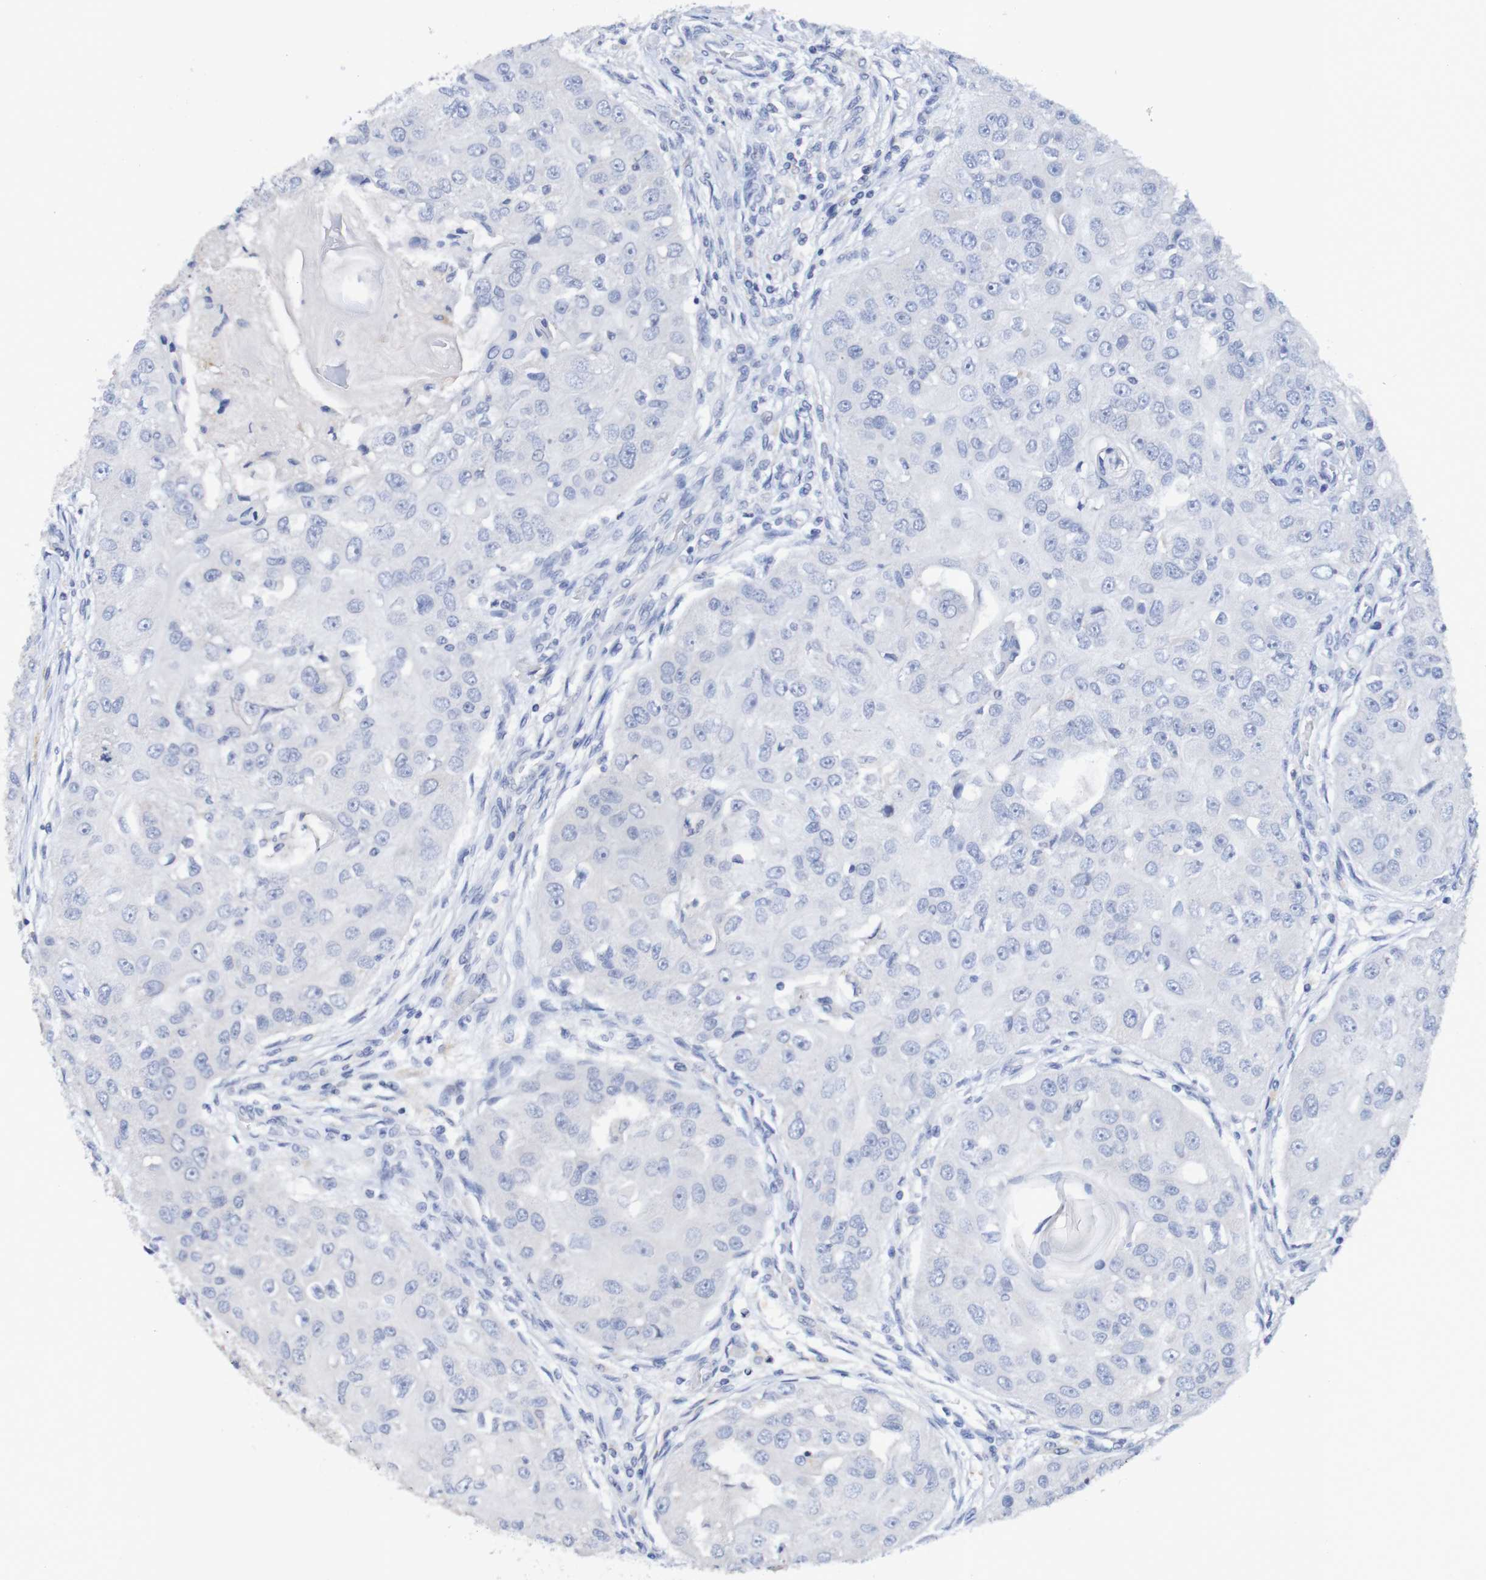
{"staining": {"intensity": "negative", "quantity": "none", "location": "none"}, "tissue": "head and neck cancer", "cell_type": "Tumor cells", "image_type": "cancer", "snomed": [{"axis": "morphology", "description": "Normal tissue, NOS"}, {"axis": "morphology", "description": "Squamous cell carcinoma, NOS"}, {"axis": "topography", "description": "Skeletal muscle"}, {"axis": "topography", "description": "Head-Neck"}], "caption": "Immunohistochemistry of head and neck squamous cell carcinoma shows no staining in tumor cells.", "gene": "ACVR1C", "patient": {"sex": "male", "age": 51}}